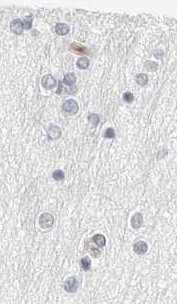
{"staining": {"intensity": "negative", "quantity": "none", "location": "none"}, "tissue": "hippocampus", "cell_type": "Glial cells", "image_type": "normal", "snomed": [{"axis": "morphology", "description": "Normal tissue, NOS"}, {"axis": "topography", "description": "Hippocampus"}], "caption": "Glial cells show no significant expression in unremarkable hippocampus.", "gene": "THEM4", "patient": {"sex": "female", "age": 54}}